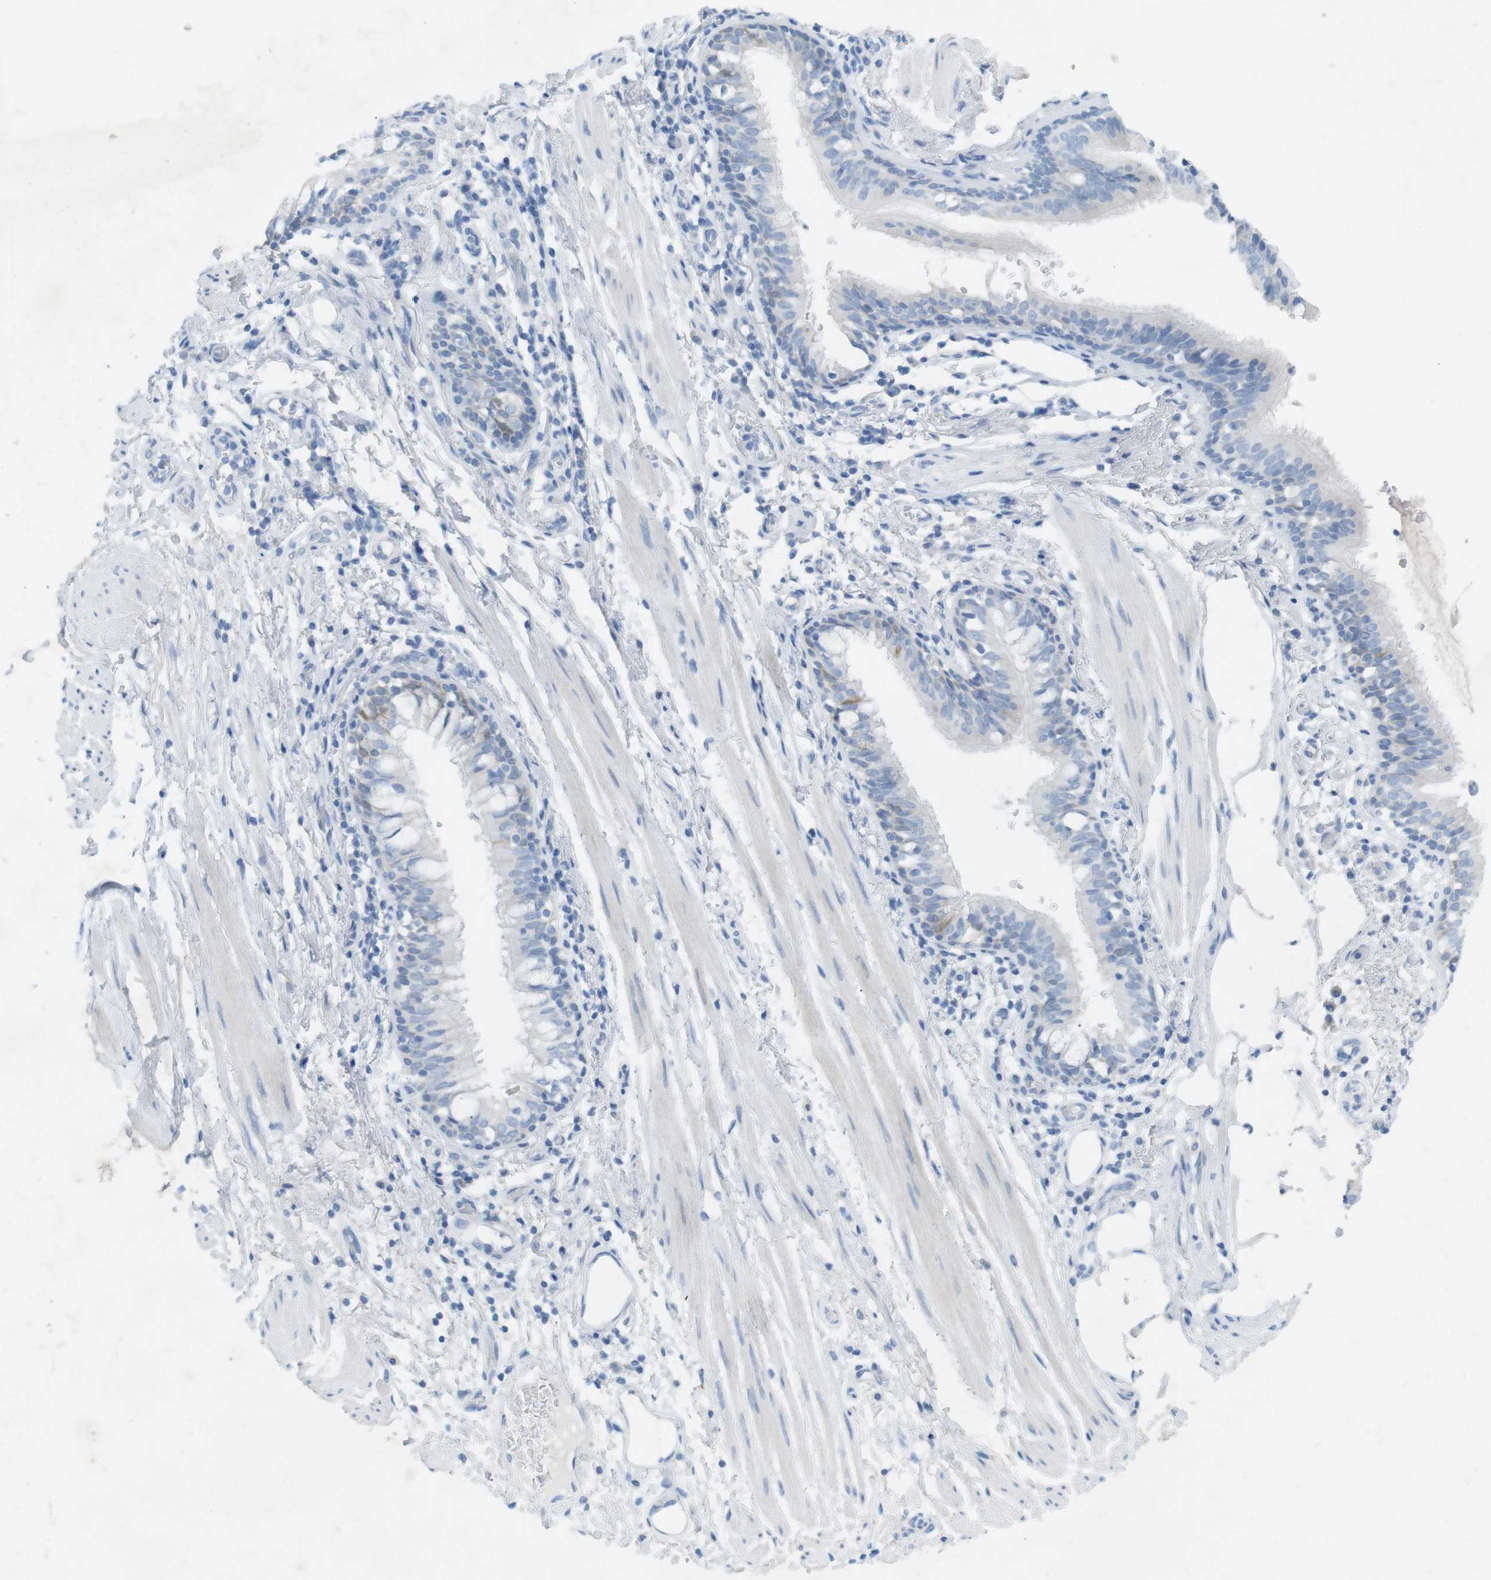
{"staining": {"intensity": "weak", "quantity": "<25%", "location": "cytoplasmic/membranous"}, "tissue": "bronchus", "cell_type": "Respiratory epithelial cells", "image_type": "normal", "snomed": [{"axis": "morphology", "description": "Normal tissue, NOS"}, {"axis": "morphology", "description": "Inflammation, NOS"}, {"axis": "topography", "description": "Cartilage tissue"}, {"axis": "topography", "description": "Bronchus"}], "caption": "Micrograph shows no protein expression in respiratory epithelial cells of unremarkable bronchus.", "gene": "SALL4", "patient": {"sex": "male", "age": 77}}